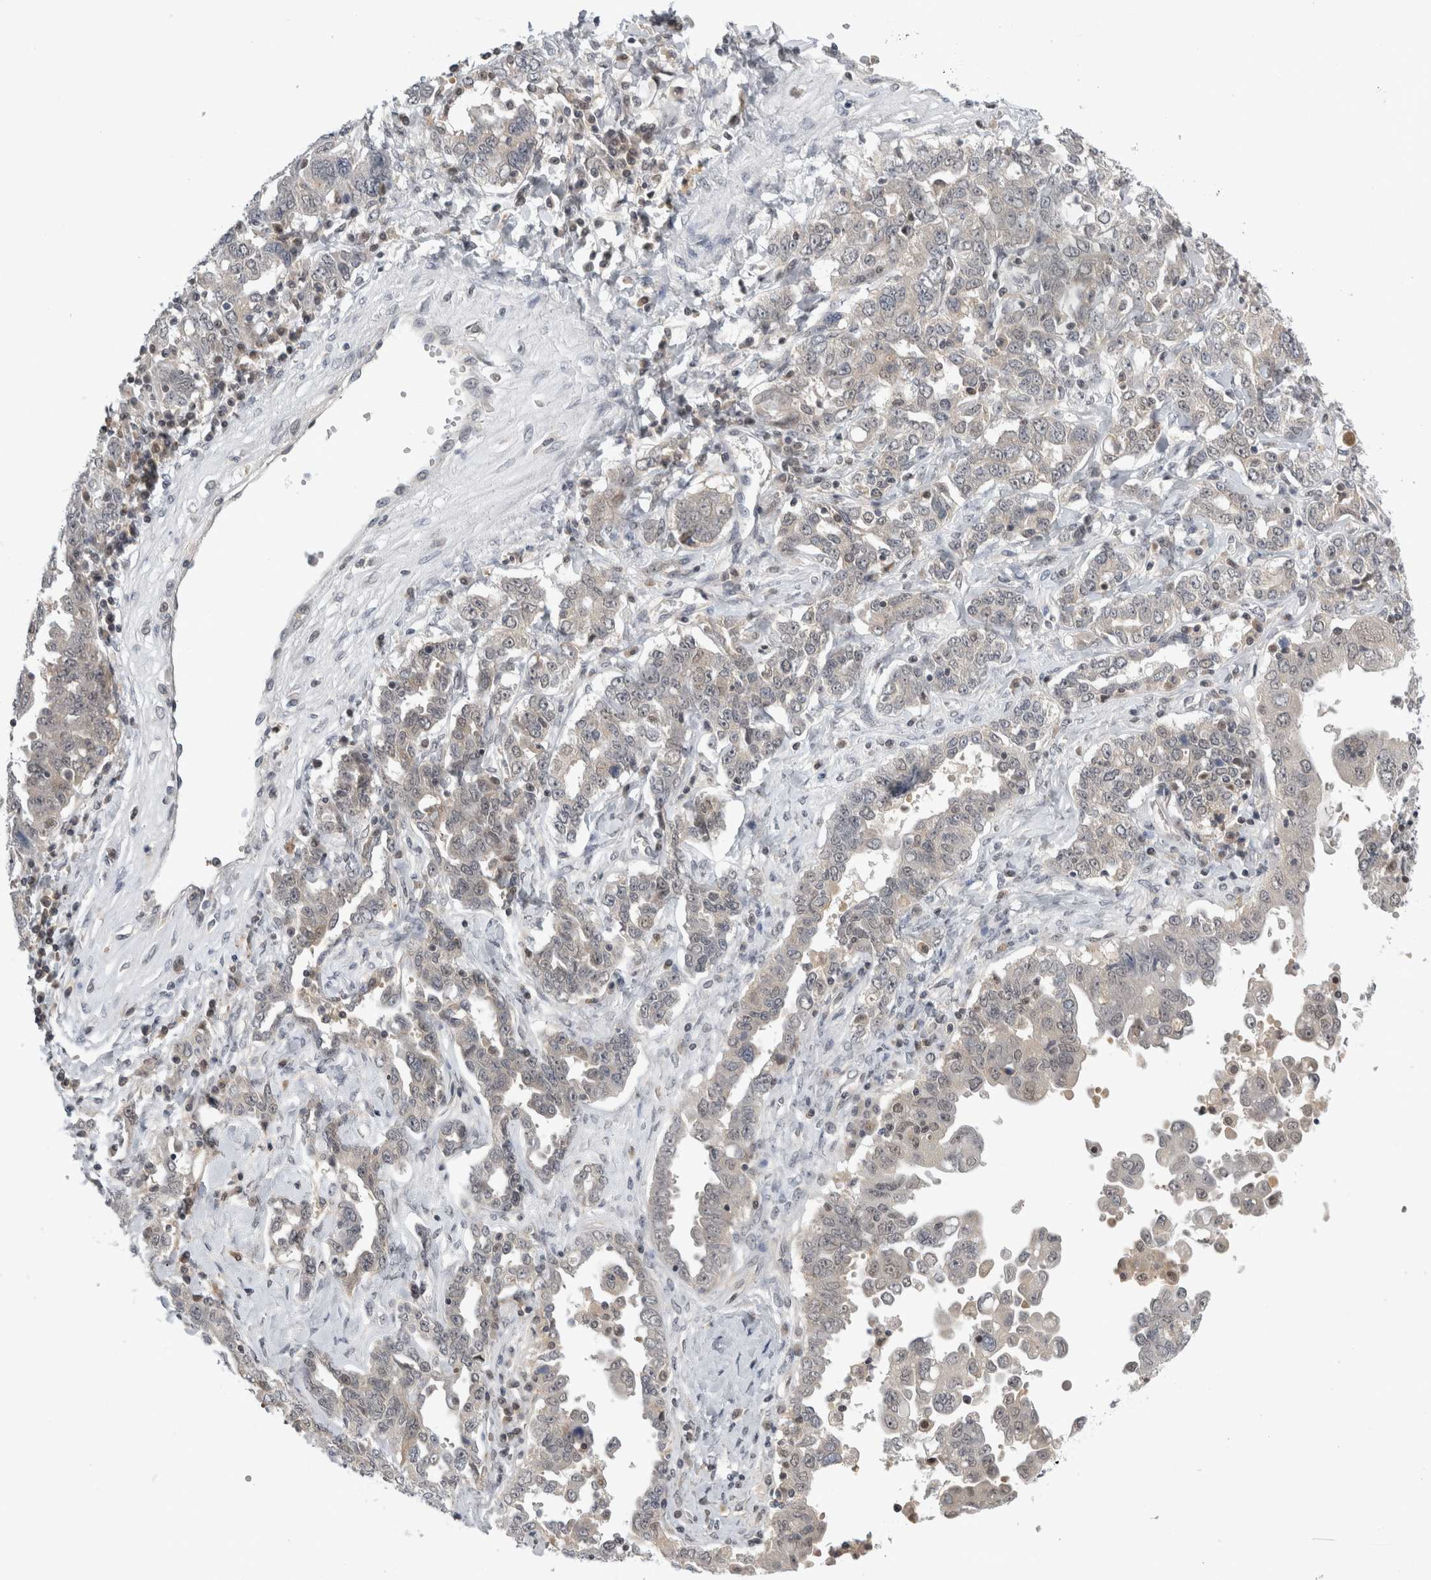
{"staining": {"intensity": "weak", "quantity": "<25%", "location": "cytoplasmic/membranous"}, "tissue": "ovarian cancer", "cell_type": "Tumor cells", "image_type": "cancer", "snomed": [{"axis": "morphology", "description": "Carcinoma, endometroid"}, {"axis": "topography", "description": "Ovary"}], "caption": "Tumor cells are negative for brown protein staining in ovarian cancer.", "gene": "PSMB2", "patient": {"sex": "female", "age": 62}}